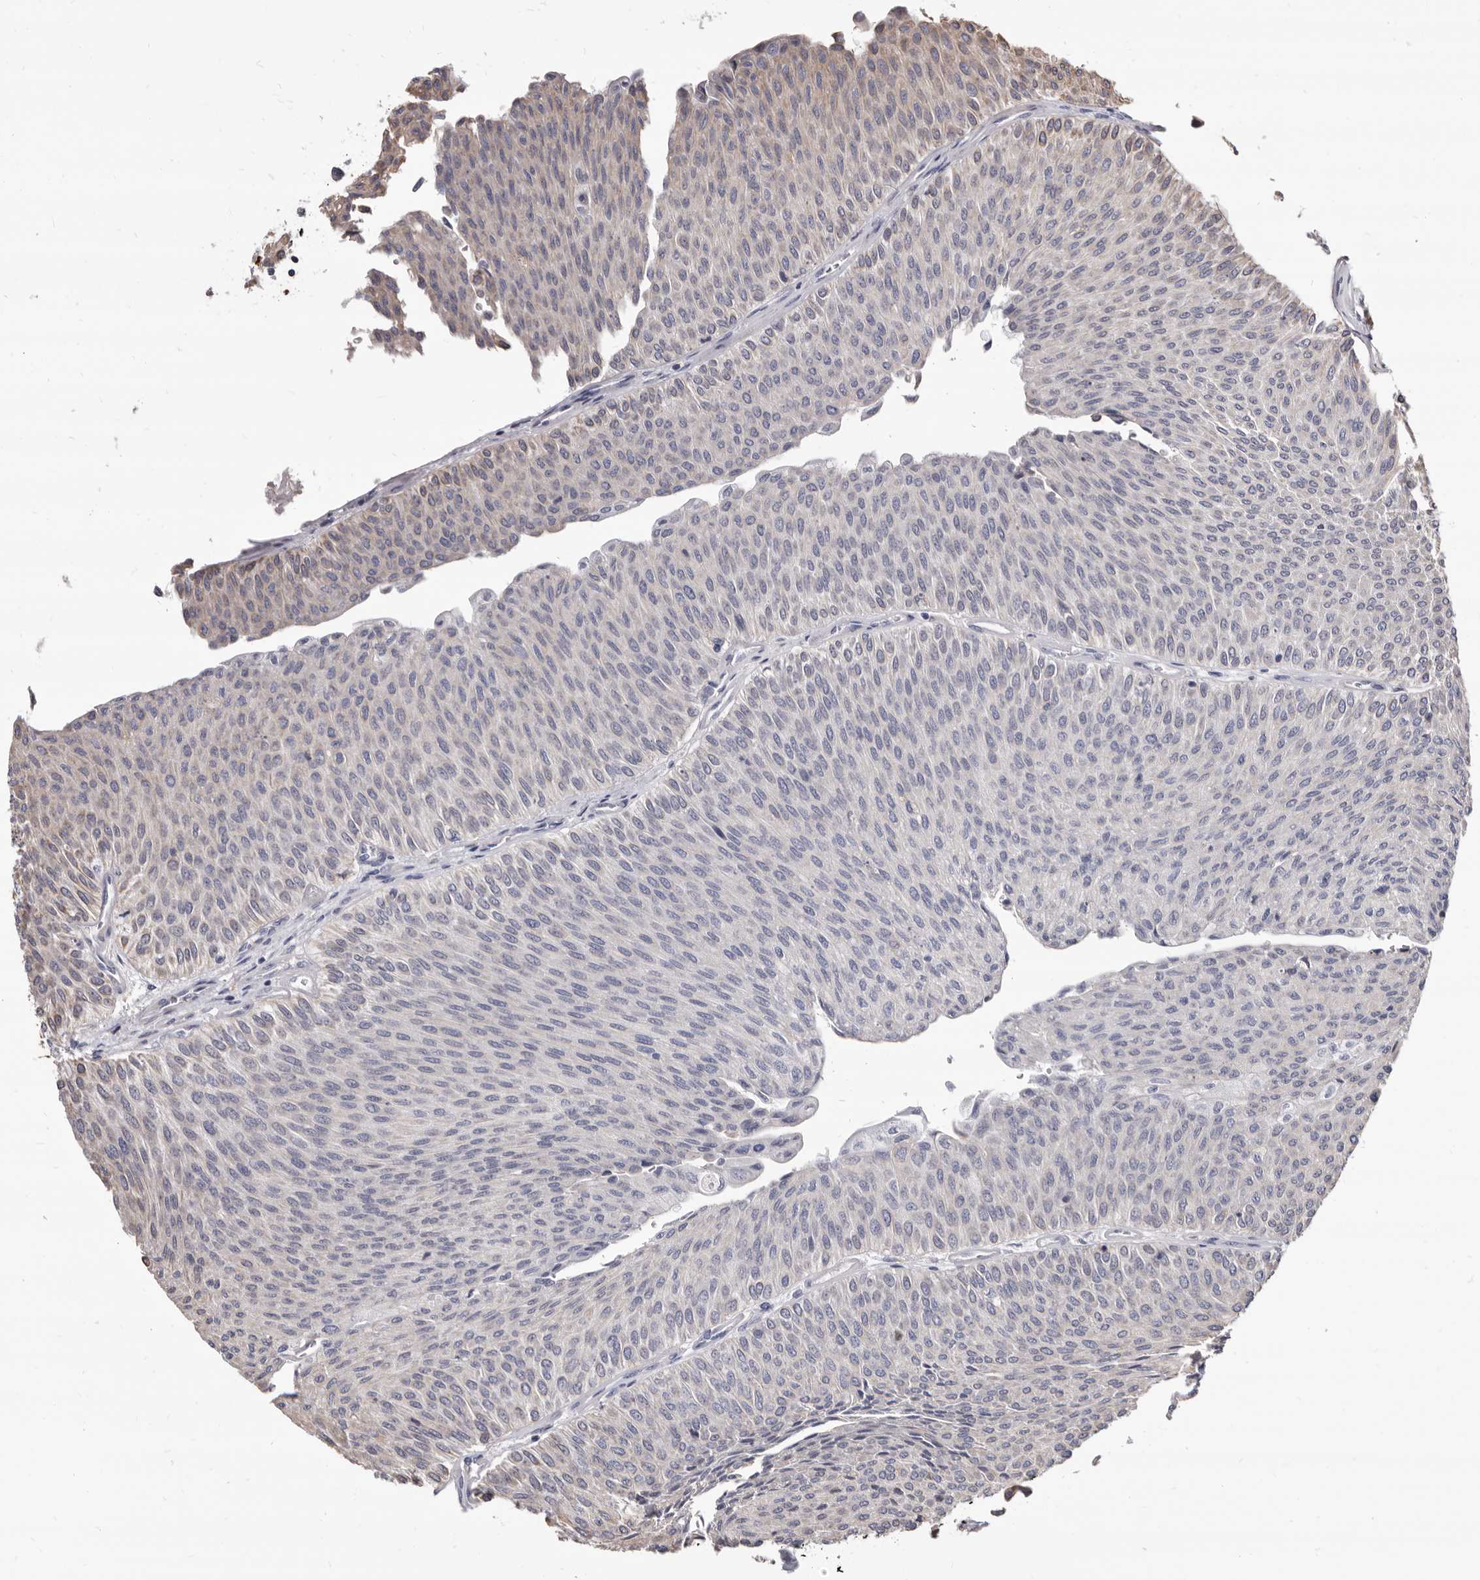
{"staining": {"intensity": "weak", "quantity": "<25%", "location": "cytoplasmic/membranous"}, "tissue": "urothelial cancer", "cell_type": "Tumor cells", "image_type": "cancer", "snomed": [{"axis": "morphology", "description": "Urothelial carcinoma, Low grade"}, {"axis": "topography", "description": "Urinary bladder"}], "caption": "Immunohistochemistry histopathology image of human low-grade urothelial carcinoma stained for a protein (brown), which displays no staining in tumor cells. (Stains: DAB IHC with hematoxylin counter stain, Microscopy: brightfield microscopy at high magnification).", "gene": "NIBAN1", "patient": {"sex": "male", "age": 78}}